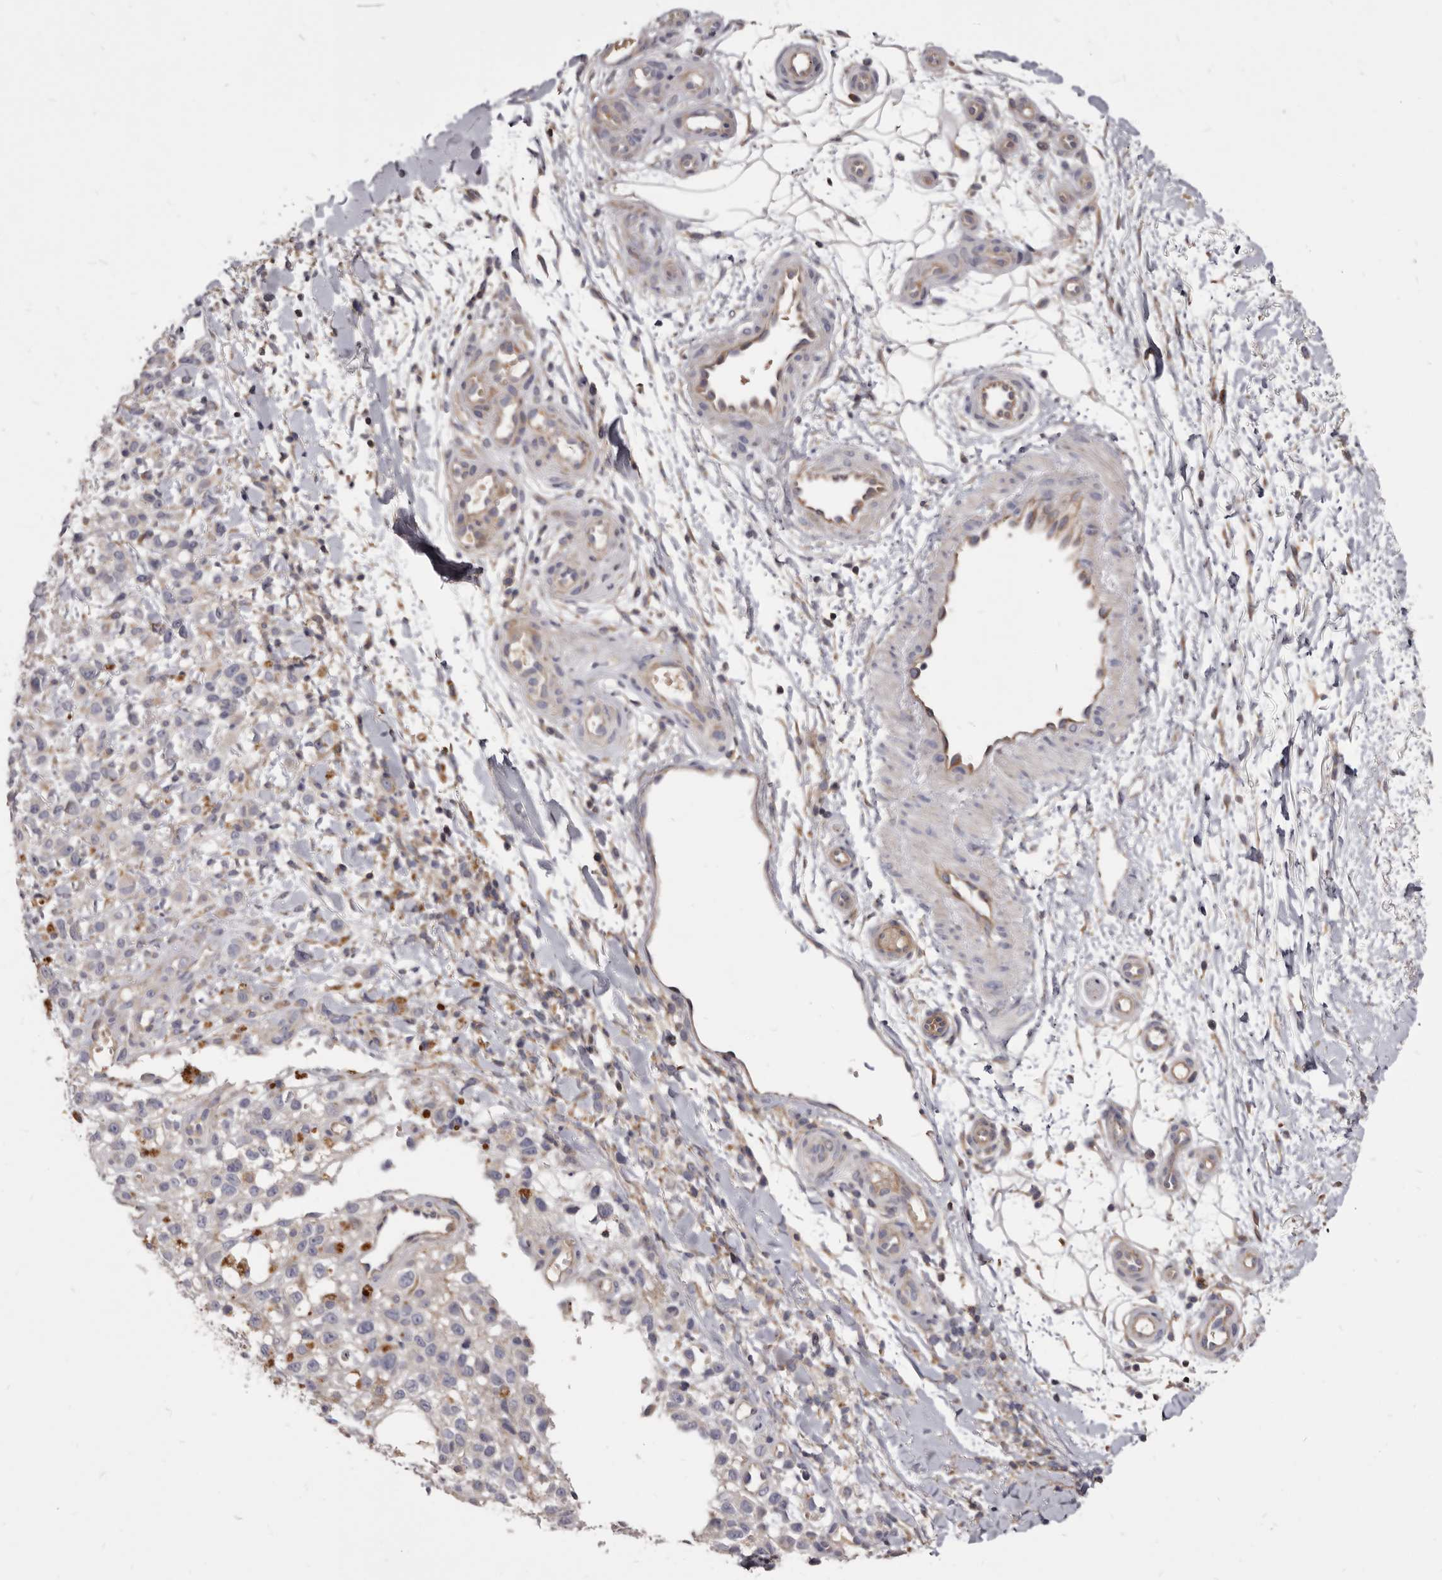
{"staining": {"intensity": "negative", "quantity": "none", "location": "none"}, "tissue": "melanoma", "cell_type": "Tumor cells", "image_type": "cancer", "snomed": [{"axis": "morphology", "description": "Malignant melanoma, Metastatic site"}, {"axis": "topography", "description": "Skin"}], "caption": "There is no significant expression in tumor cells of malignant melanoma (metastatic site).", "gene": "FAS", "patient": {"sex": "female", "age": 72}}